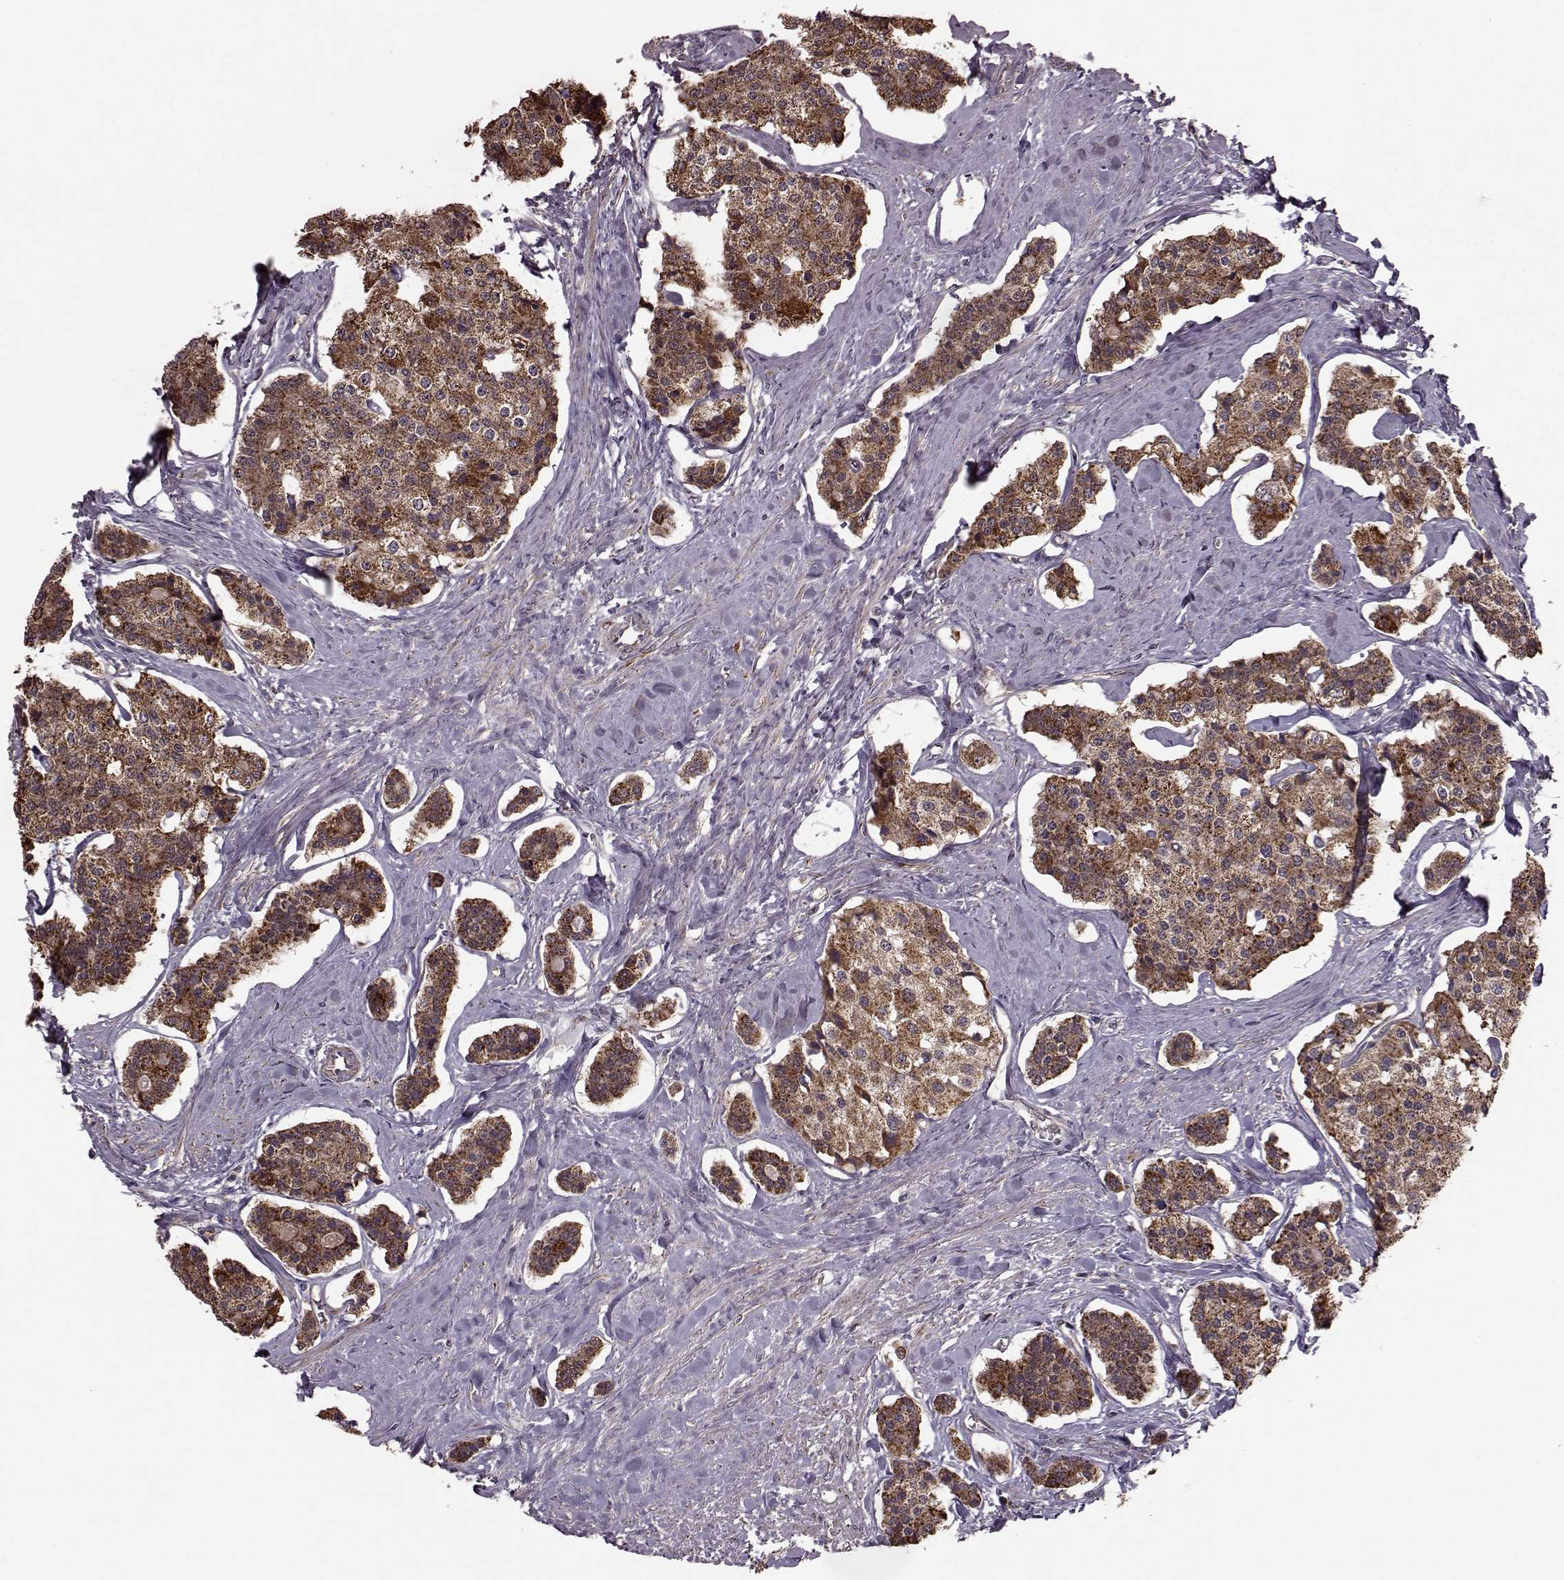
{"staining": {"intensity": "strong", "quantity": ">75%", "location": "cytoplasmic/membranous"}, "tissue": "carcinoid", "cell_type": "Tumor cells", "image_type": "cancer", "snomed": [{"axis": "morphology", "description": "Carcinoid, malignant, NOS"}, {"axis": "topography", "description": "Small intestine"}], "caption": "Immunohistochemistry photomicrograph of neoplastic tissue: human carcinoid stained using immunohistochemistry (IHC) displays high levels of strong protein expression localized specifically in the cytoplasmic/membranous of tumor cells, appearing as a cytoplasmic/membranous brown color.", "gene": "PUDP", "patient": {"sex": "female", "age": 65}}